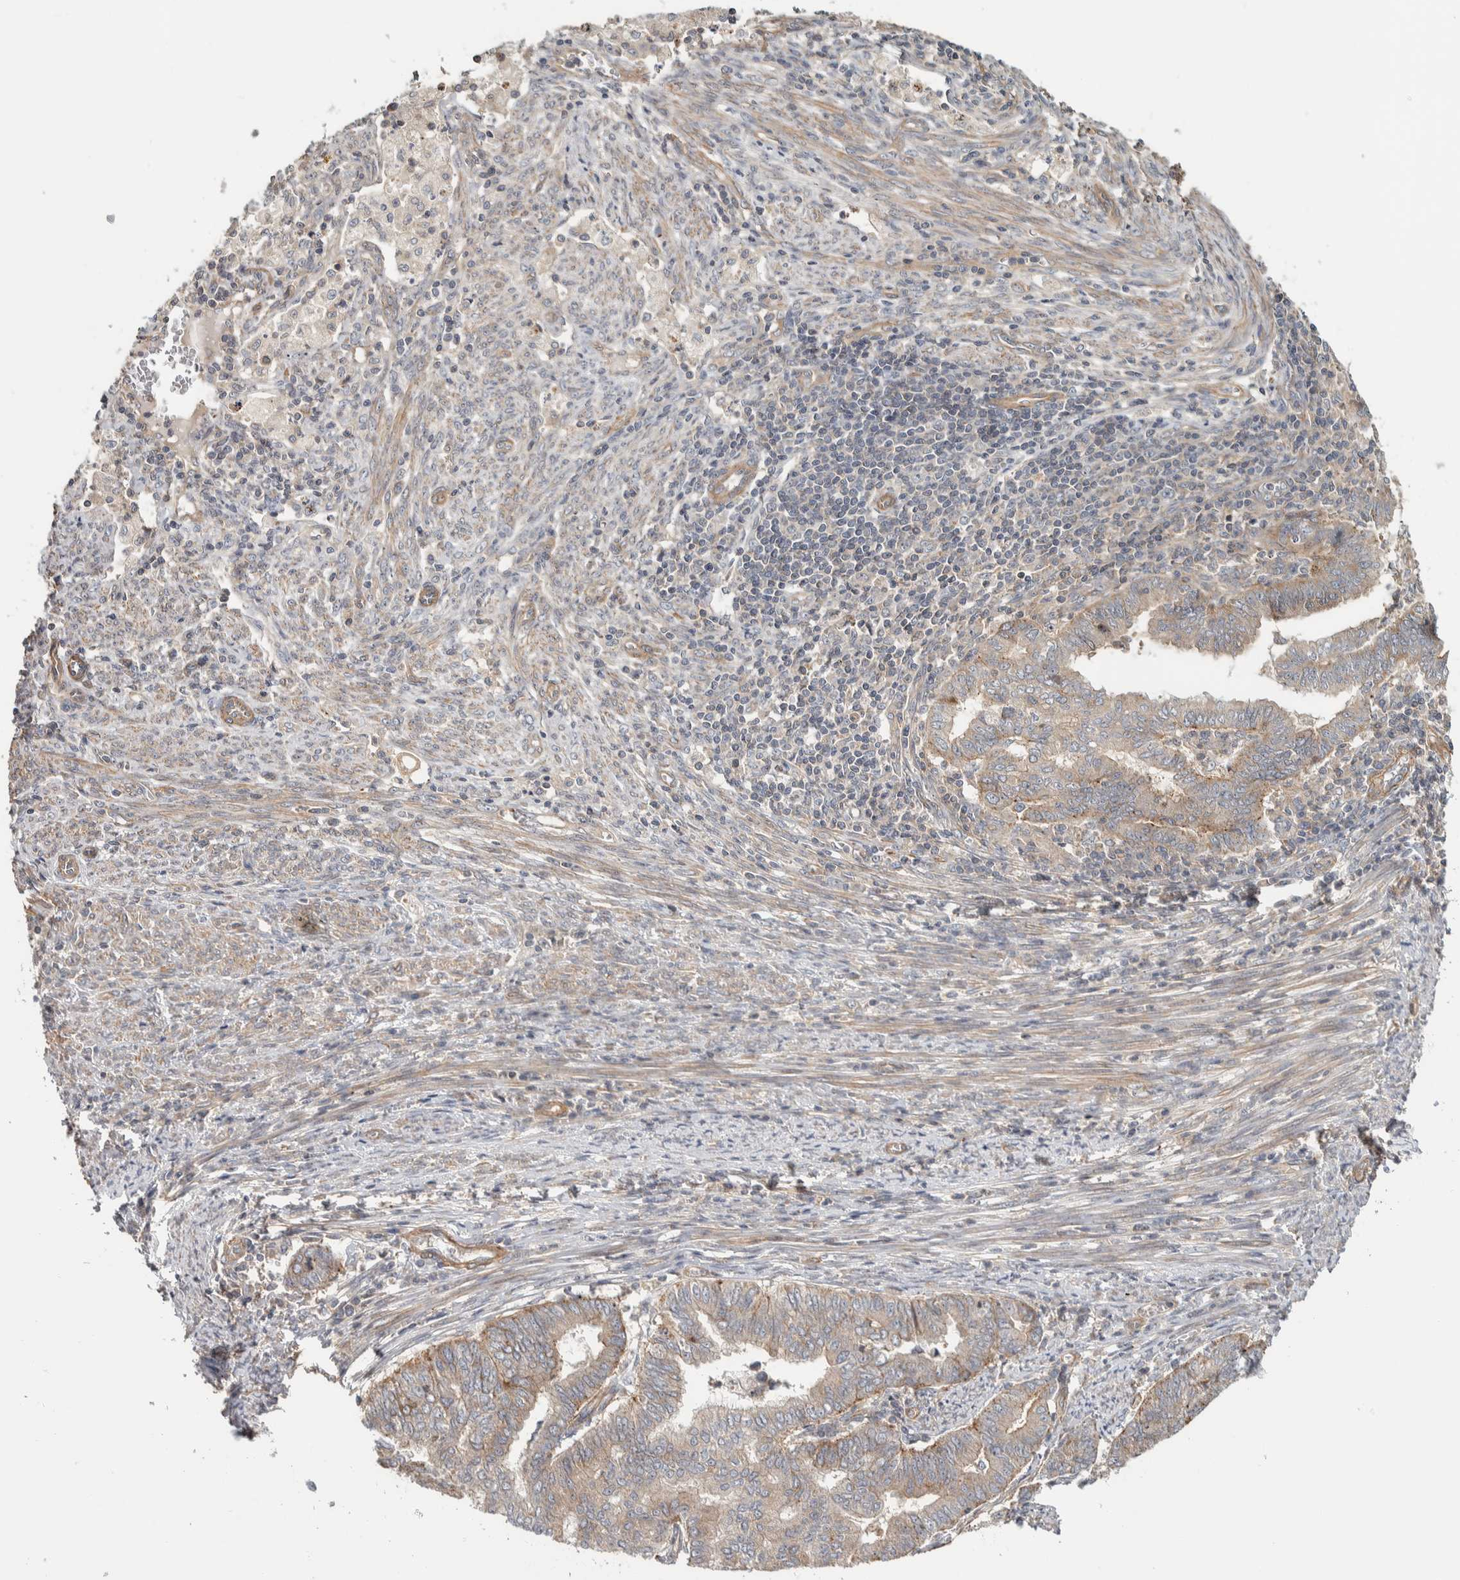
{"staining": {"intensity": "weak", "quantity": ">75%", "location": "cytoplasmic/membranous"}, "tissue": "endometrial cancer", "cell_type": "Tumor cells", "image_type": "cancer", "snomed": [{"axis": "morphology", "description": "Polyp, NOS"}, {"axis": "morphology", "description": "Adenocarcinoma, NOS"}, {"axis": "morphology", "description": "Adenoma, NOS"}, {"axis": "topography", "description": "Endometrium"}], "caption": "Endometrial adenocarcinoma tissue shows weak cytoplasmic/membranous expression in approximately >75% of tumor cells, visualized by immunohistochemistry.", "gene": "CHMP4C", "patient": {"sex": "female", "age": 79}}